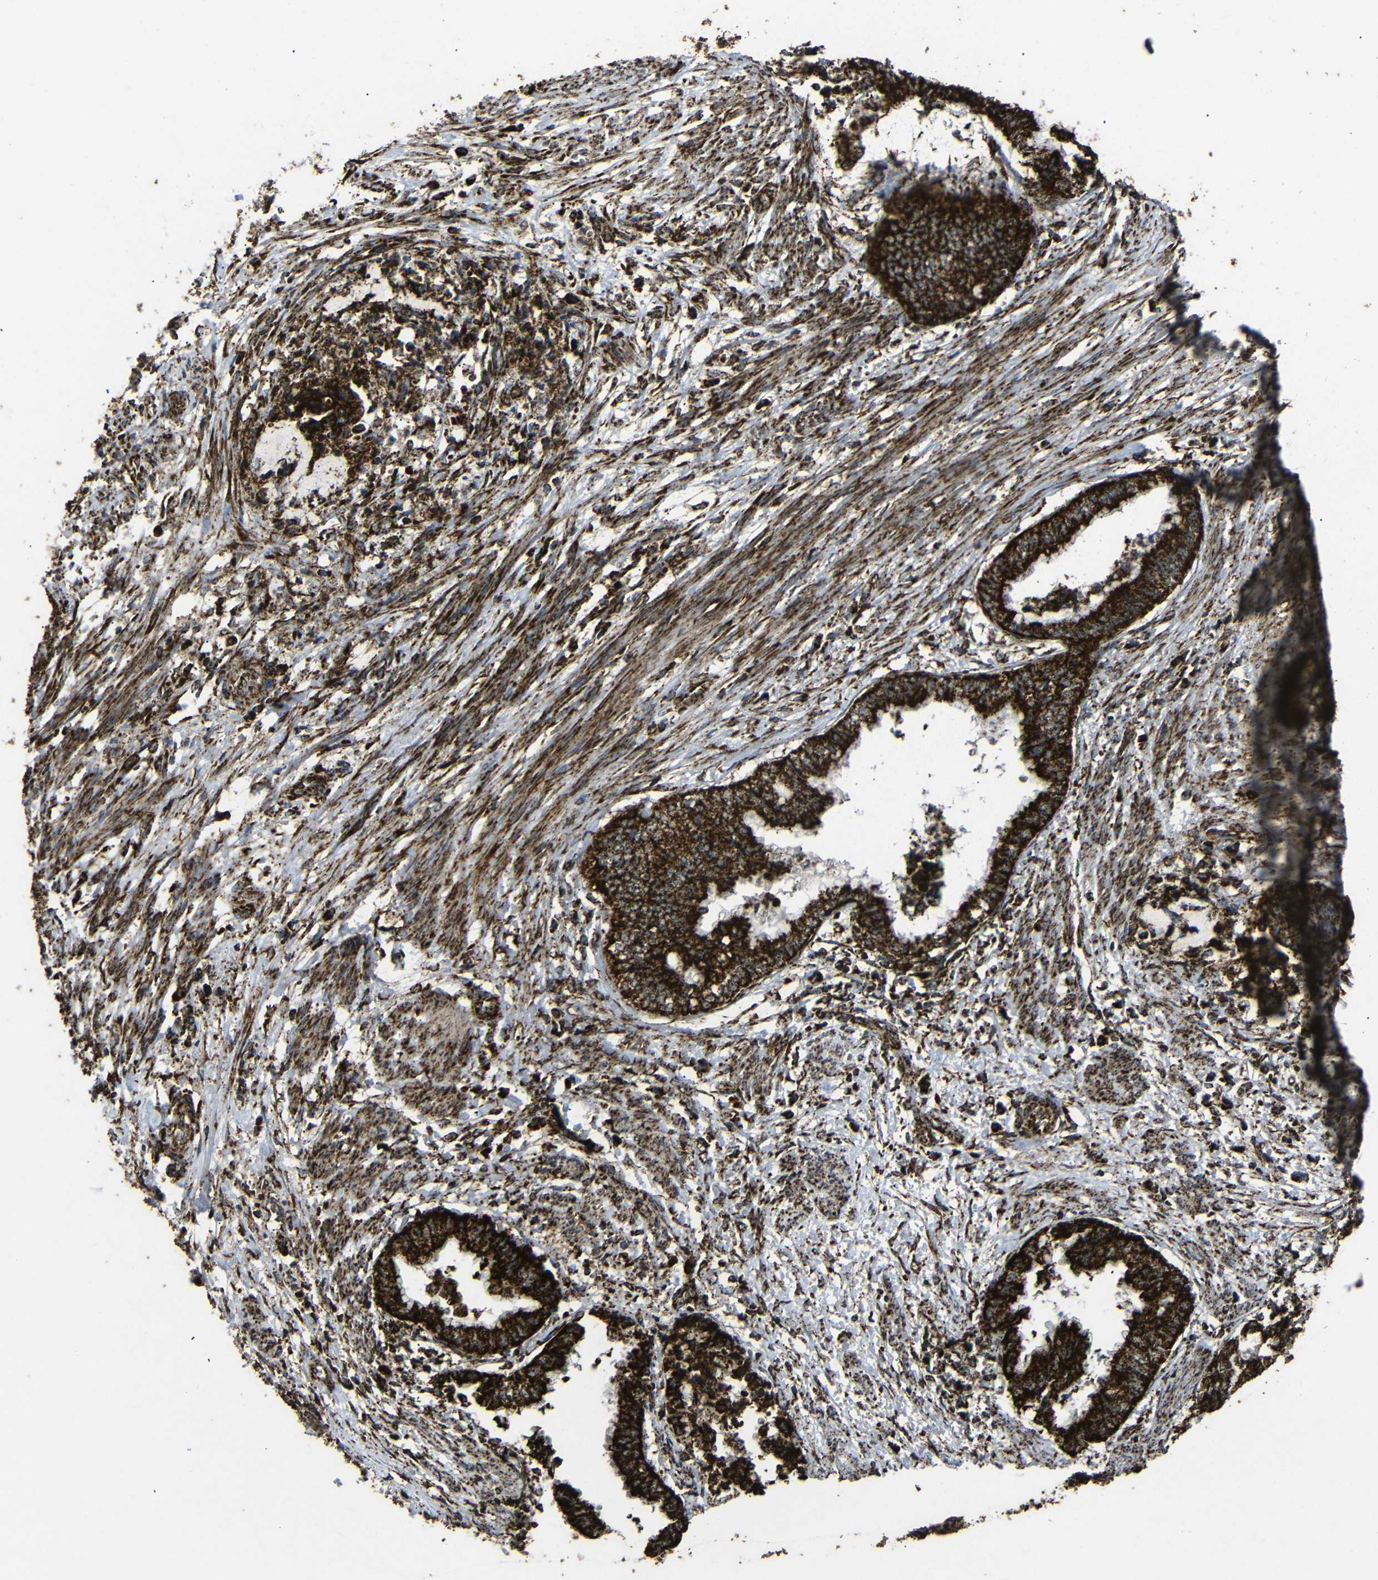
{"staining": {"intensity": "strong", "quantity": ">75%", "location": "cytoplasmic/membranous"}, "tissue": "endometrial cancer", "cell_type": "Tumor cells", "image_type": "cancer", "snomed": [{"axis": "morphology", "description": "Necrosis, NOS"}, {"axis": "morphology", "description": "Adenocarcinoma, NOS"}, {"axis": "topography", "description": "Endometrium"}], "caption": "Protein expression analysis of endometrial cancer (adenocarcinoma) demonstrates strong cytoplasmic/membranous positivity in approximately >75% of tumor cells.", "gene": "ATP5F1A", "patient": {"sex": "female", "age": 79}}